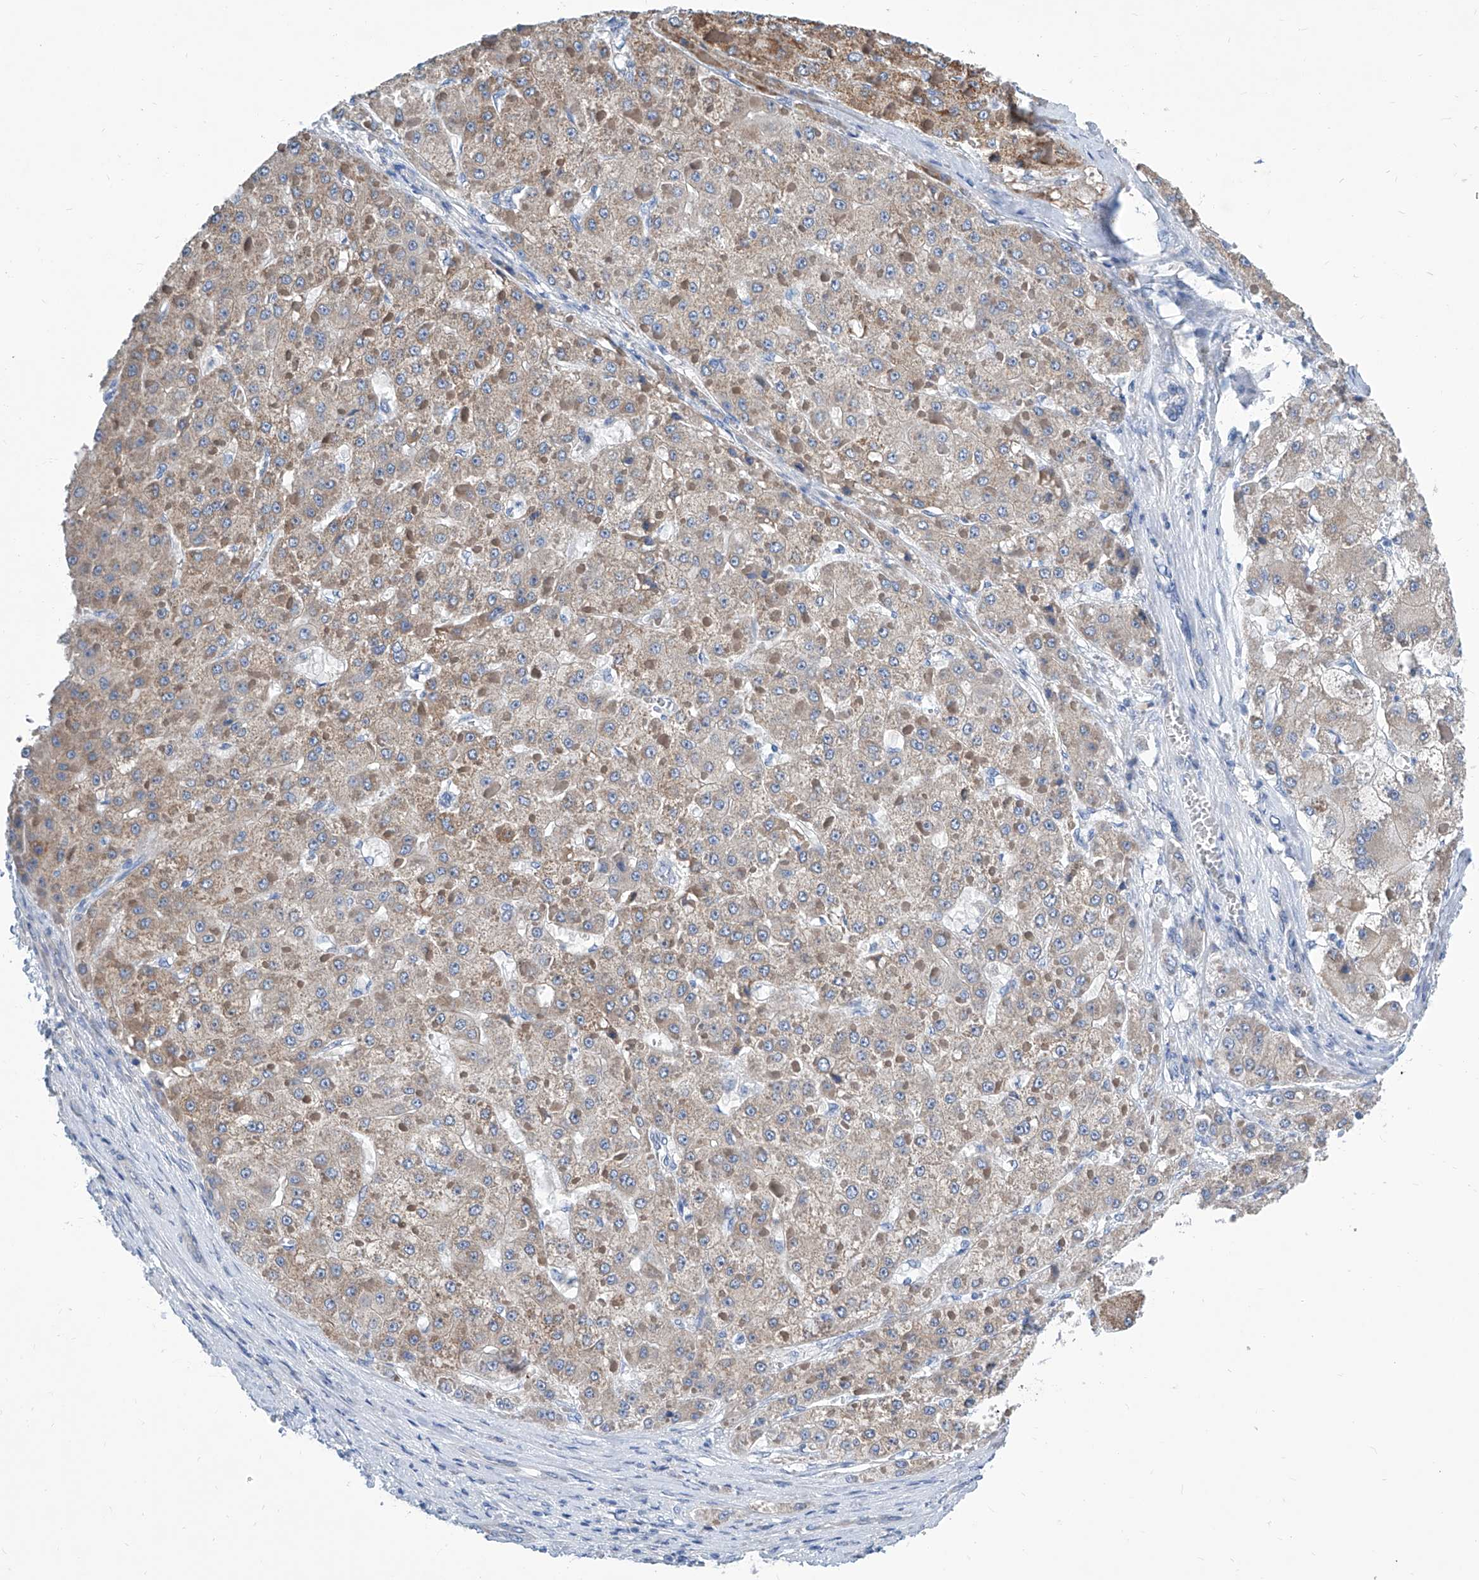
{"staining": {"intensity": "moderate", "quantity": "25%-75%", "location": "cytoplasmic/membranous"}, "tissue": "liver cancer", "cell_type": "Tumor cells", "image_type": "cancer", "snomed": [{"axis": "morphology", "description": "Carcinoma, Hepatocellular, NOS"}, {"axis": "topography", "description": "Liver"}], "caption": "About 25%-75% of tumor cells in hepatocellular carcinoma (liver) reveal moderate cytoplasmic/membranous protein positivity as visualized by brown immunohistochemical staining.", "gene": "ZNF519", "patient": {"sex": "female", "age": 73}}